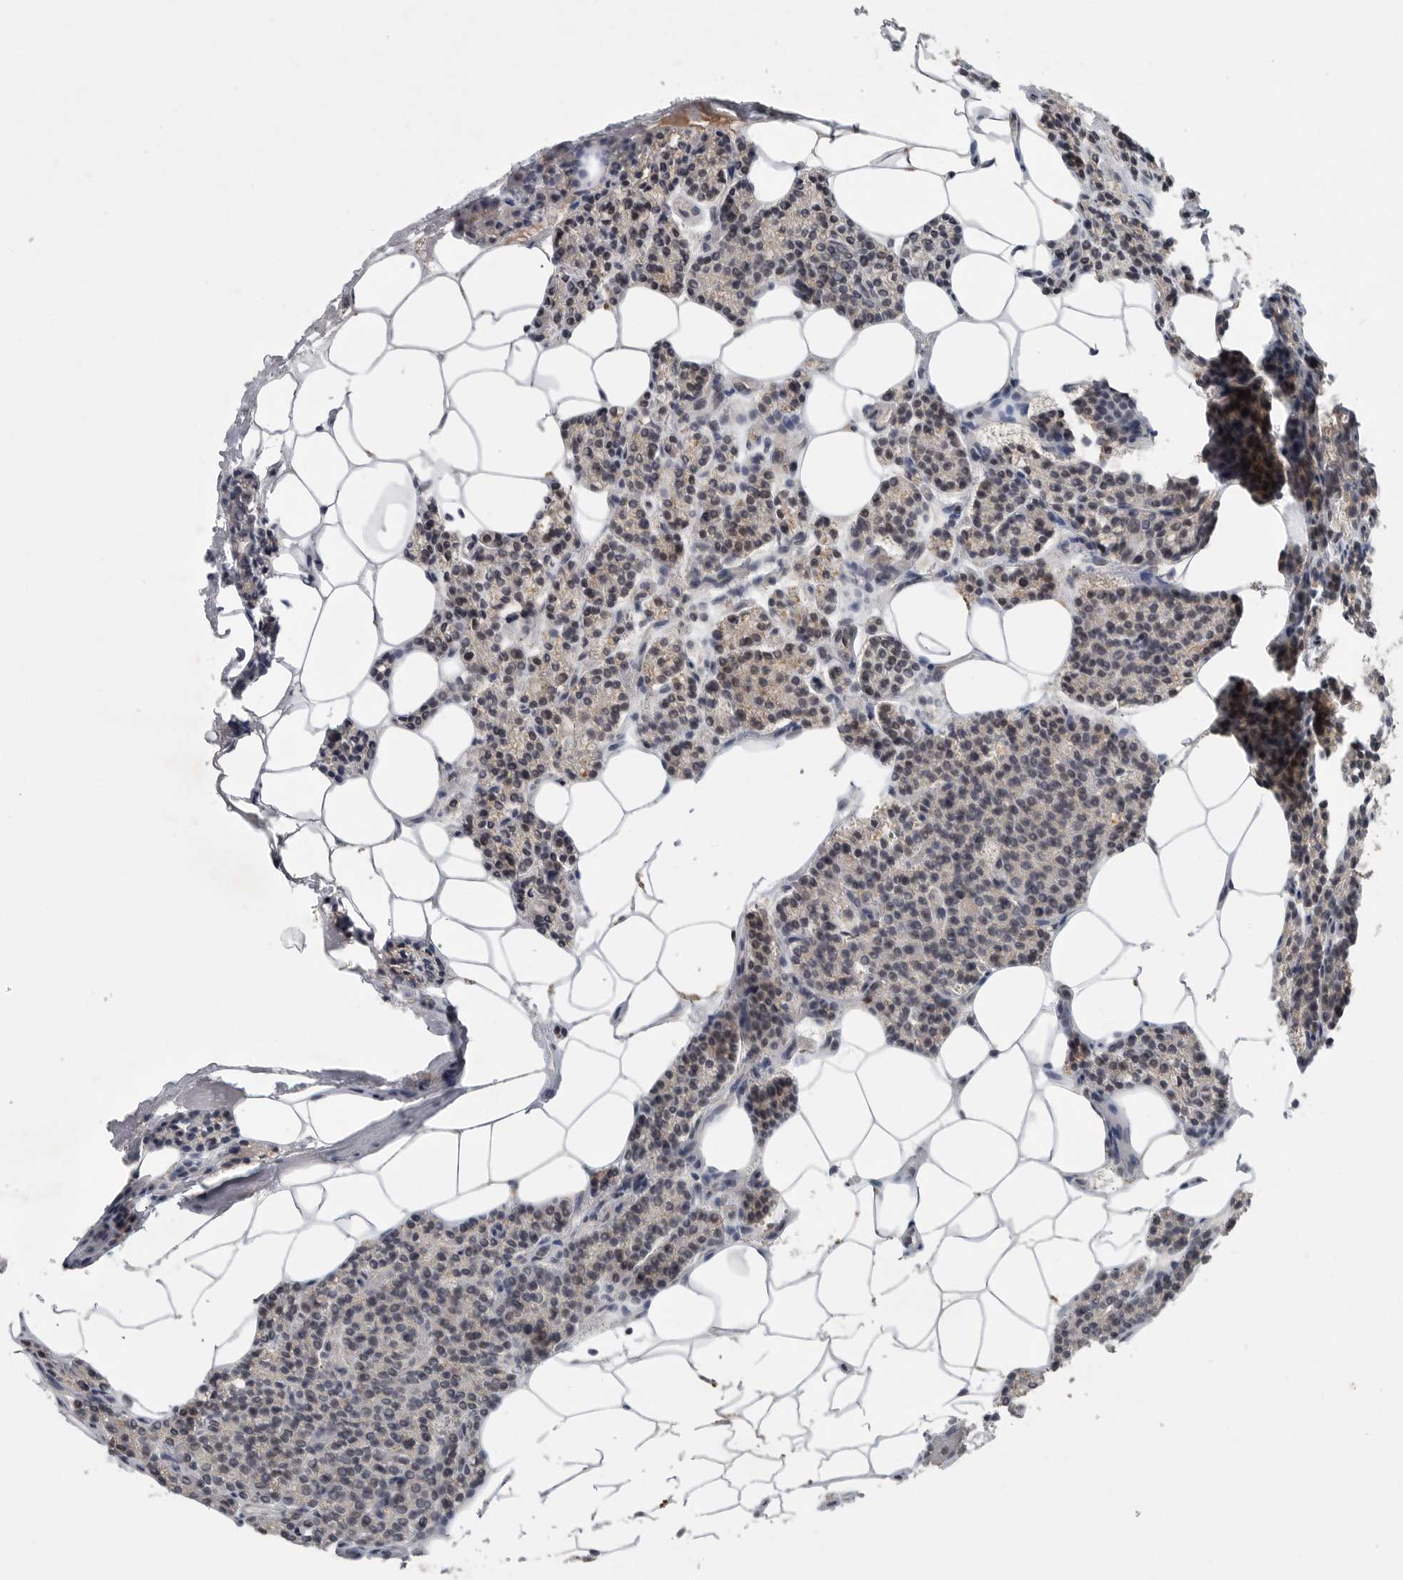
{"staining": {"intensity": "negative", "quantity": "none", "location": "none"}, "tissue": "parathyroid gland", "cell_type": "Glandular cells", "image_type": "normal", "snomed": [{"axis": "morphology", "description": "Normal tissue, NOS"}, {"axis": "topography", "description": "Parathyroid gland"}], "caption": "DAB (3,3'-diaminobenzidine) immunohistochemical staining of benign human parathyroid gland reveals no significant expression in glandular cells. (Stains: DAB immunohistochemistry (IHC) with hematoxylin counter stain, Microscopy: brightfield microscopy at high magnification).", "gene": "SCP2", "patient": {"sex": "male", "age": 83}}